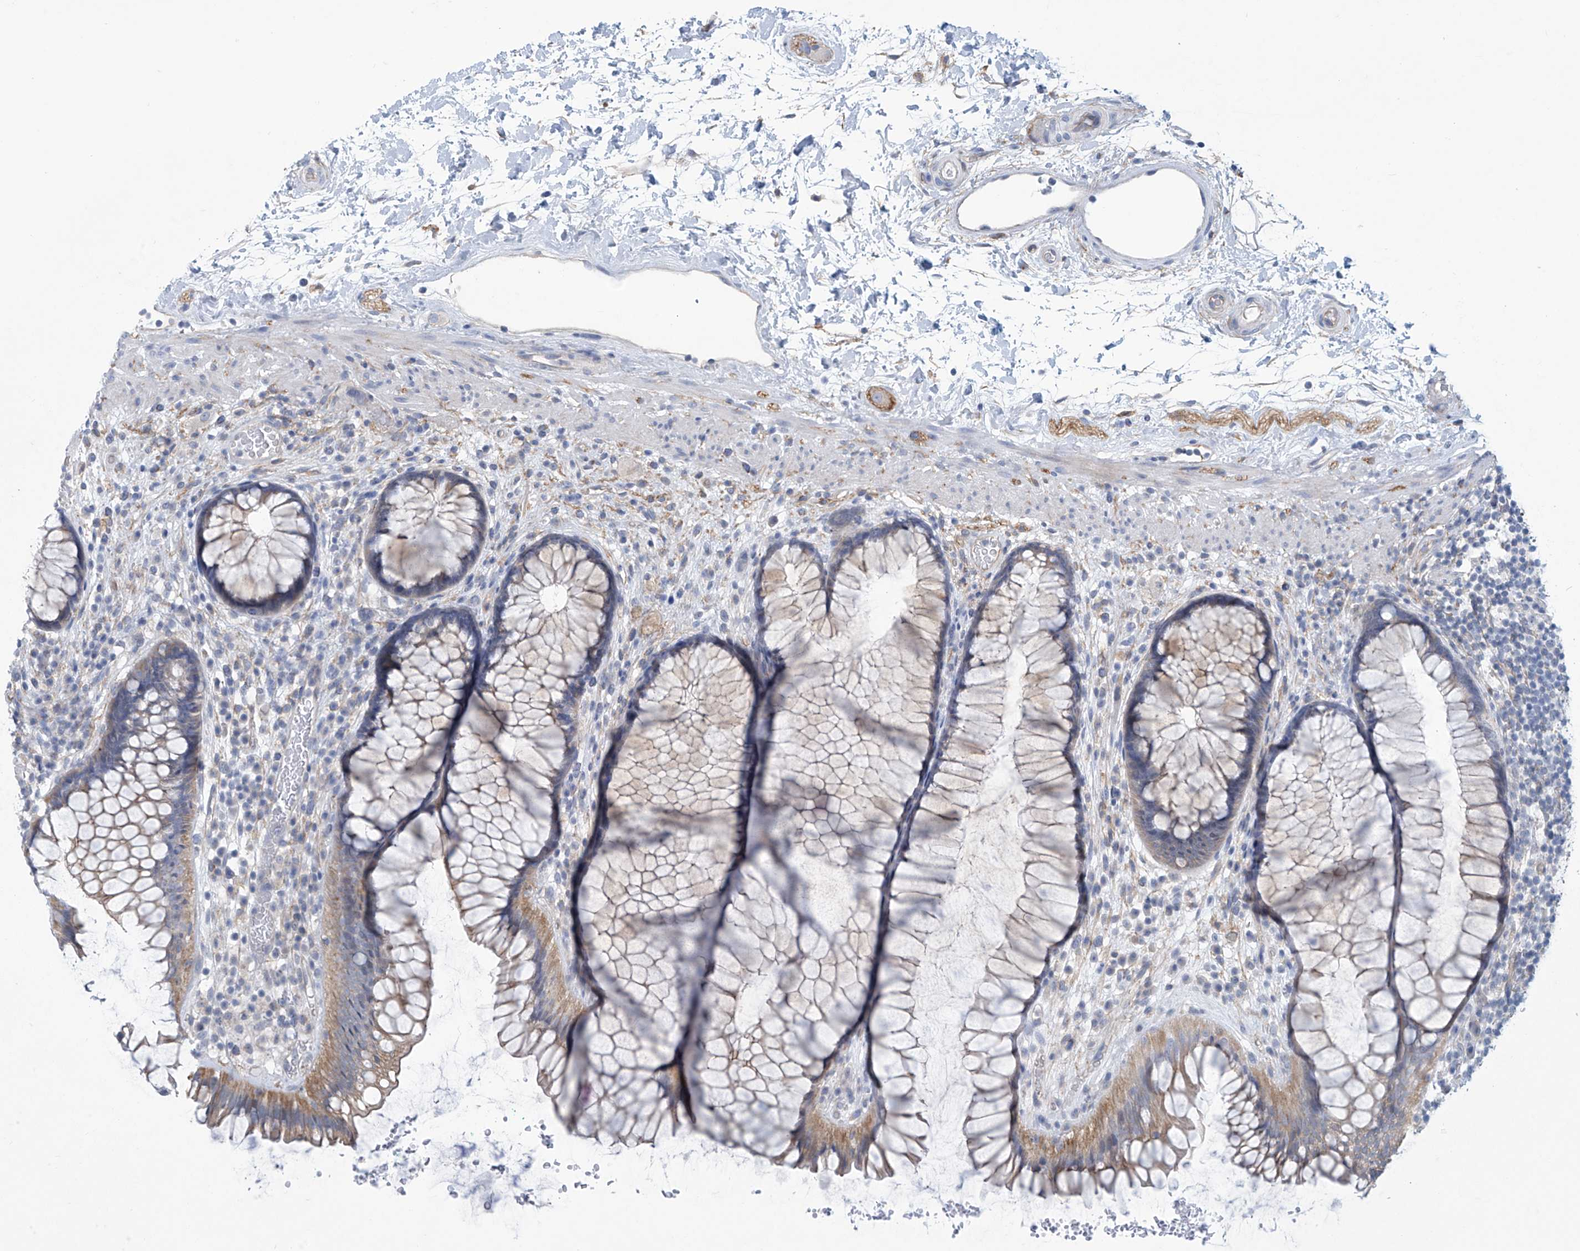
{"staining": {"intensity": "moderate", "quantity": "<25%", "location": "cytoplasmic/membranous"}, "tissue": "rectum", "cell_type": "Glandular cells", "image_type": "normal", "snomed": [{"axis": "morphology", "description": "Normal tissue, NOS"}, {"axis": "topography", "description": "Rectum"}], "caption": "Brown immunohistochemical staining in unremarkable human rectum reveals moderate cytoplasmic/membranous staining in approximately <25% of glandular cells. (brown staining indicates protein expression, while blue staining denotes nuclei).", "gene": "ABHD13", "patient": {"sex": "male", "age": 51}}